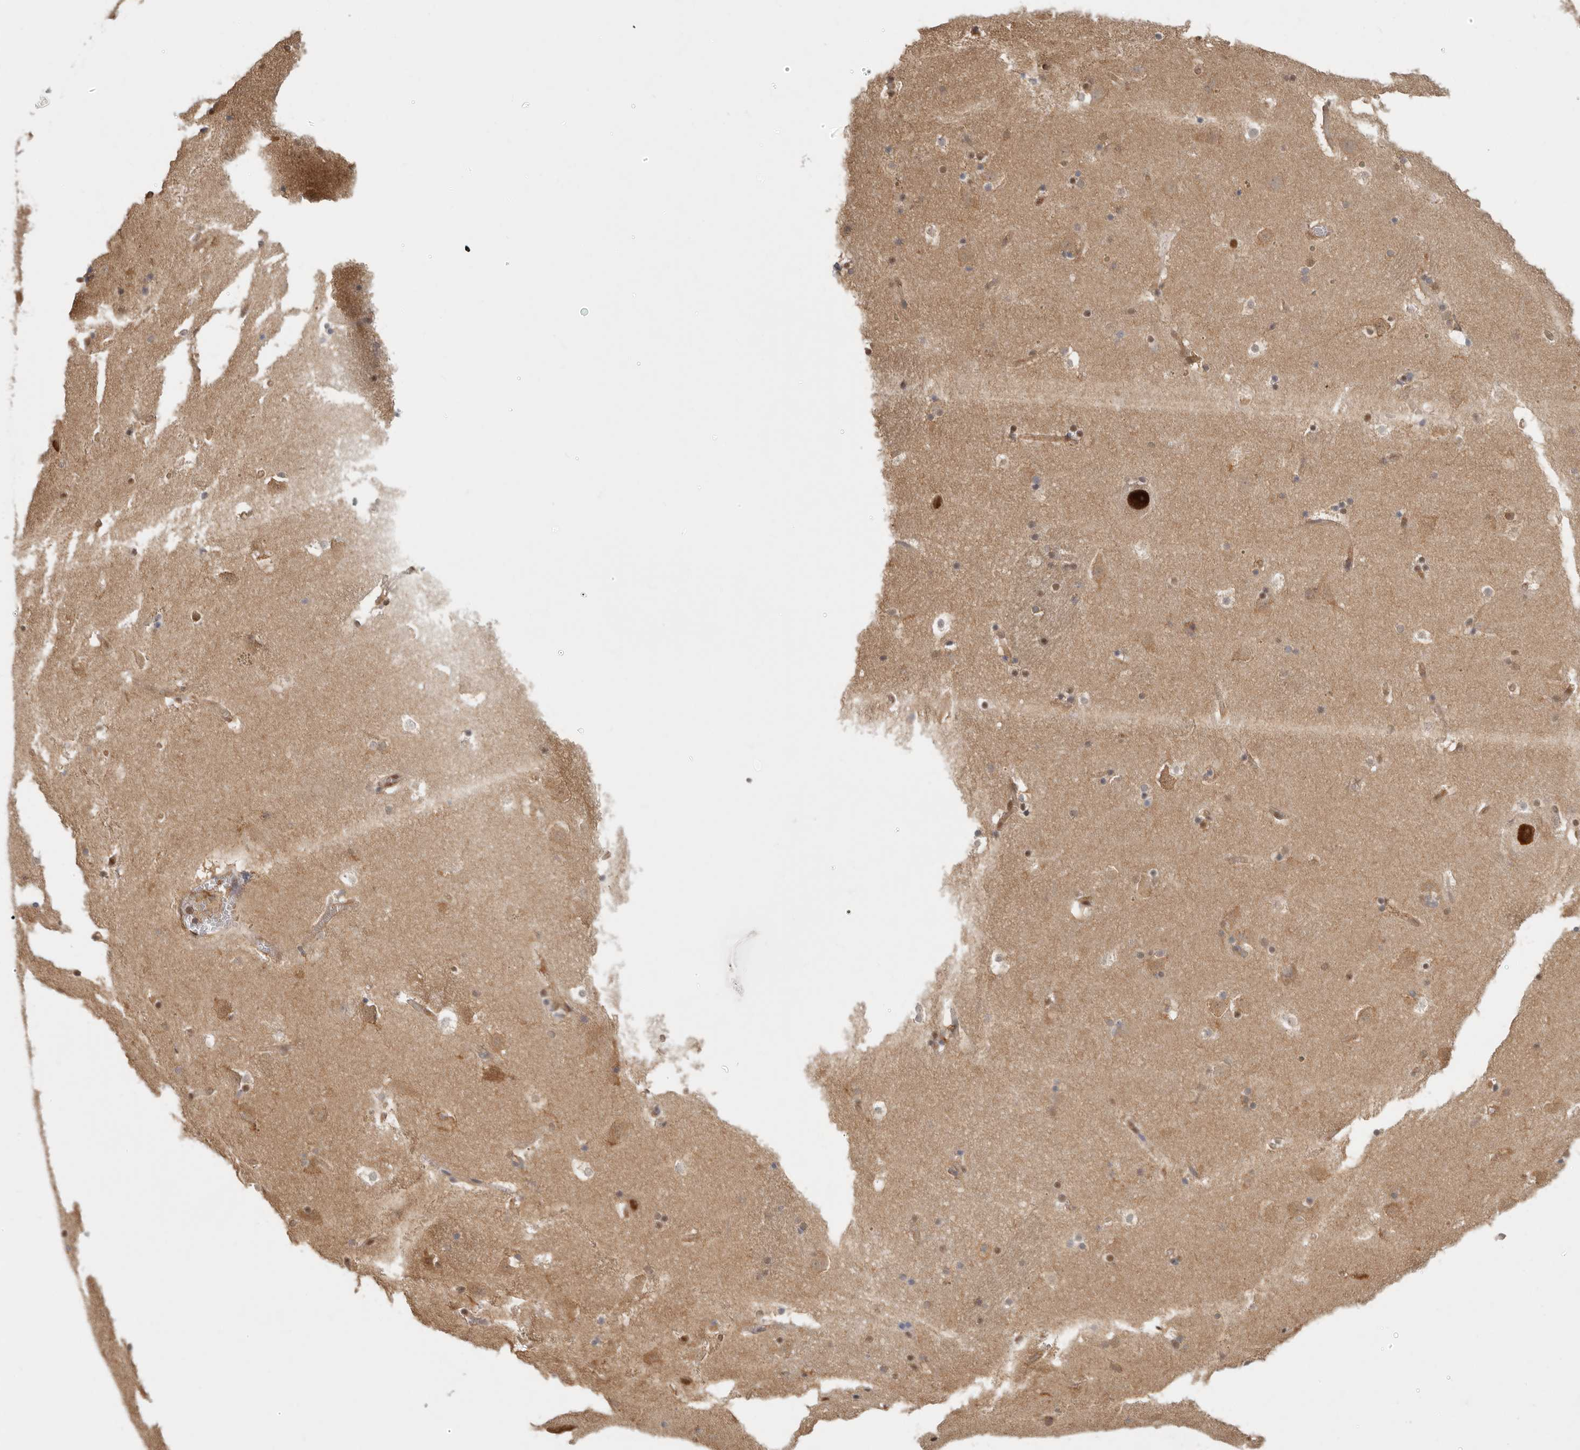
{"staining": {"intensity": "moderate", "quantity": "<25%", "location": "cytoplasmic/membranous,nuclear"}, "tissue": "caudate", "cell_type": "Glial cells", "image_type": "normal", "snomed": [{"axis": "morphology", "description": "Normal tissue, NOS"}, {"axis": "topography", "description": "Lateral ventricle wall"}], "caption": "Immunohistochemistry (IHC) micrograph of unremarkable caudate stained for a protein (brown), which exhibits low levels of moderate cytoplasmic/membranous,nuclear staining in approximately <25% of glial cells.", "gene": "PSMA5", "patient": {"sex": "male", "age": 45}}